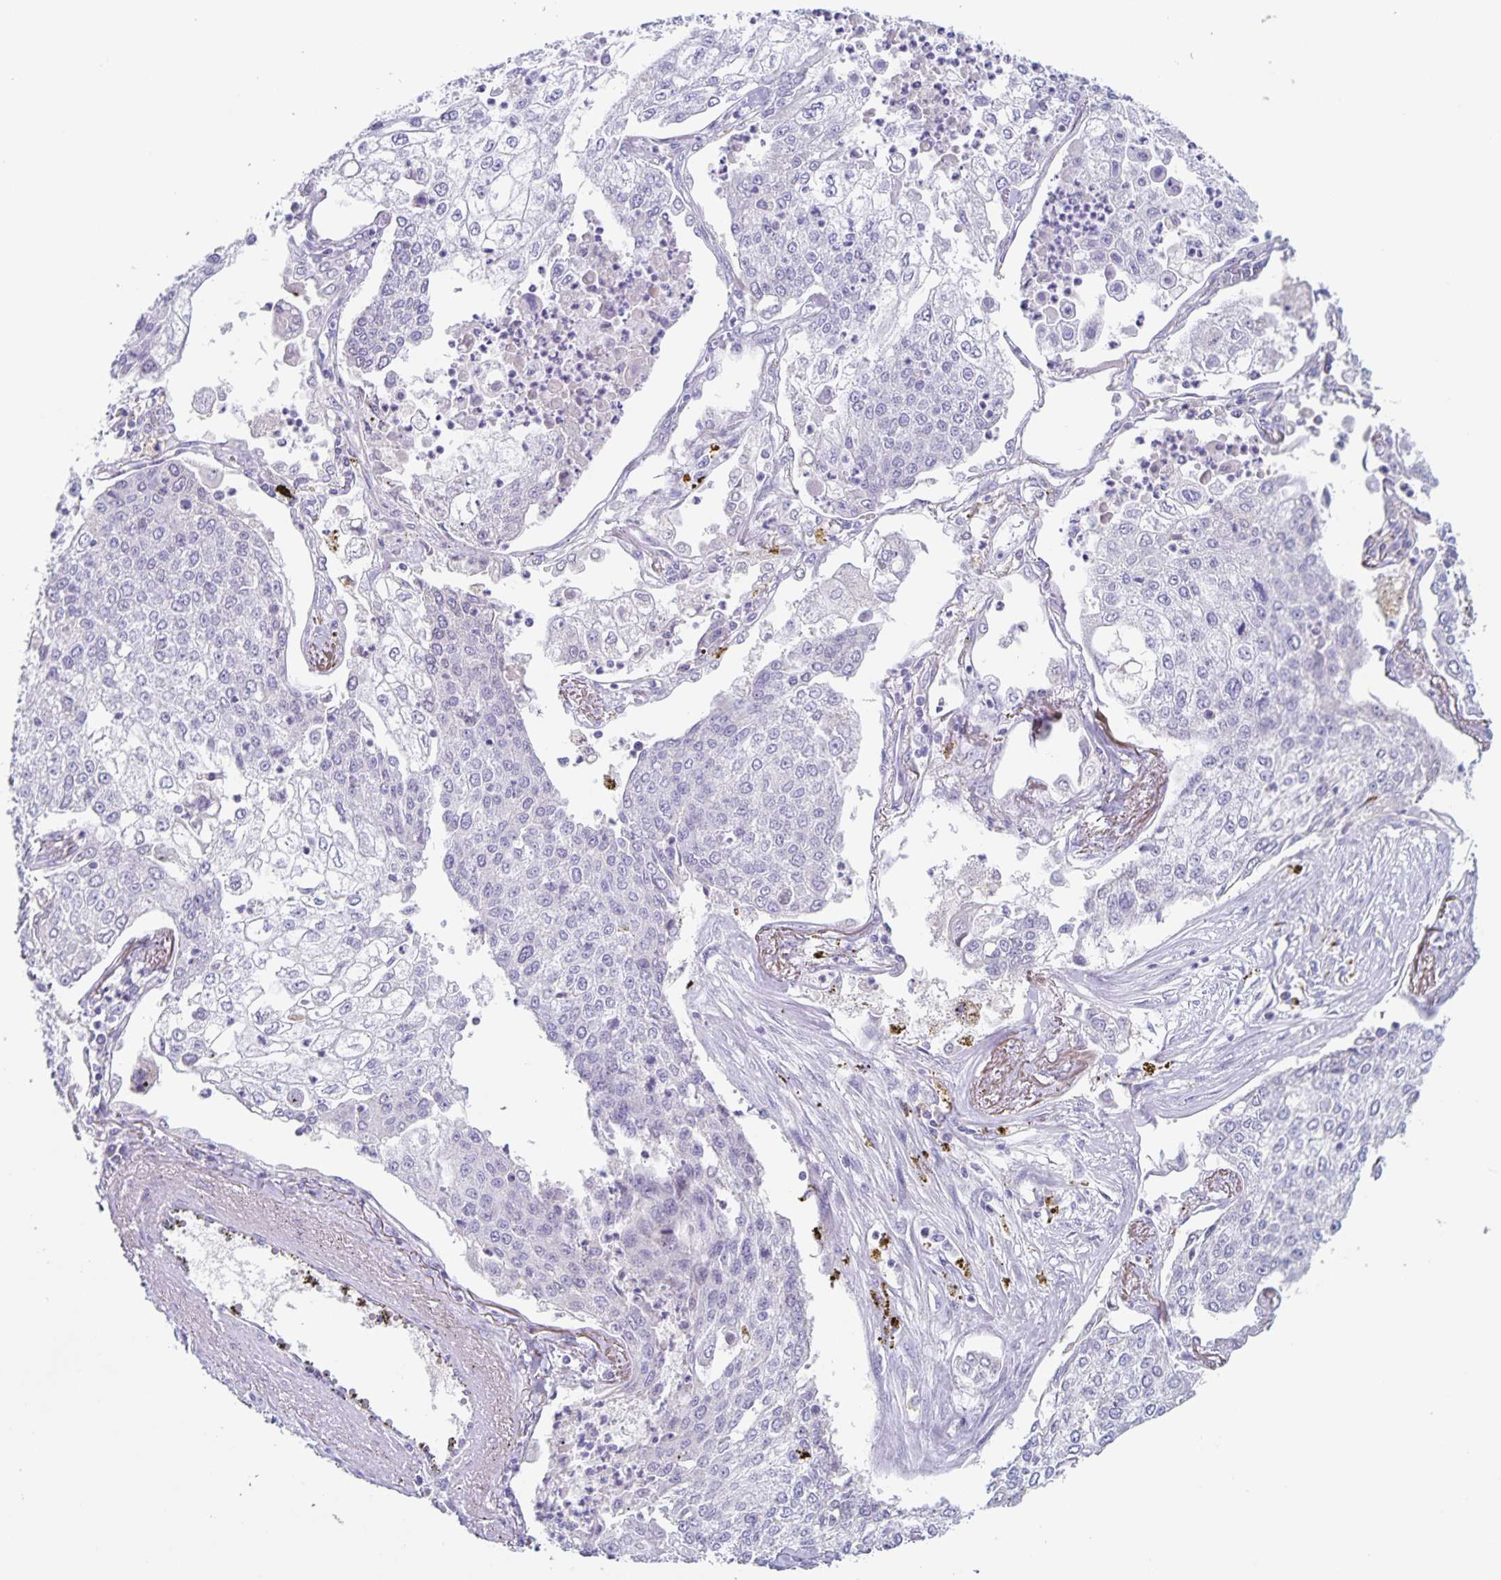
{"staining": {"intensity": "negative", "quantity": "none", "location": "none"}, "tissue": "lung cancer", "cell_type": "Tumor cells", "image_type": "cancer", "snomed": [{"axis": "morphology", "description": "Squamous cell carcinoma, NOS"}, {"axis": "topography", "description": "Lung"}], "caption": "This is an immunohistochemistry image of human lung cancer. There is no staining in tumor cells.", "gene": "RPL36A", "patient": {"sex": "male", "age": 74}}